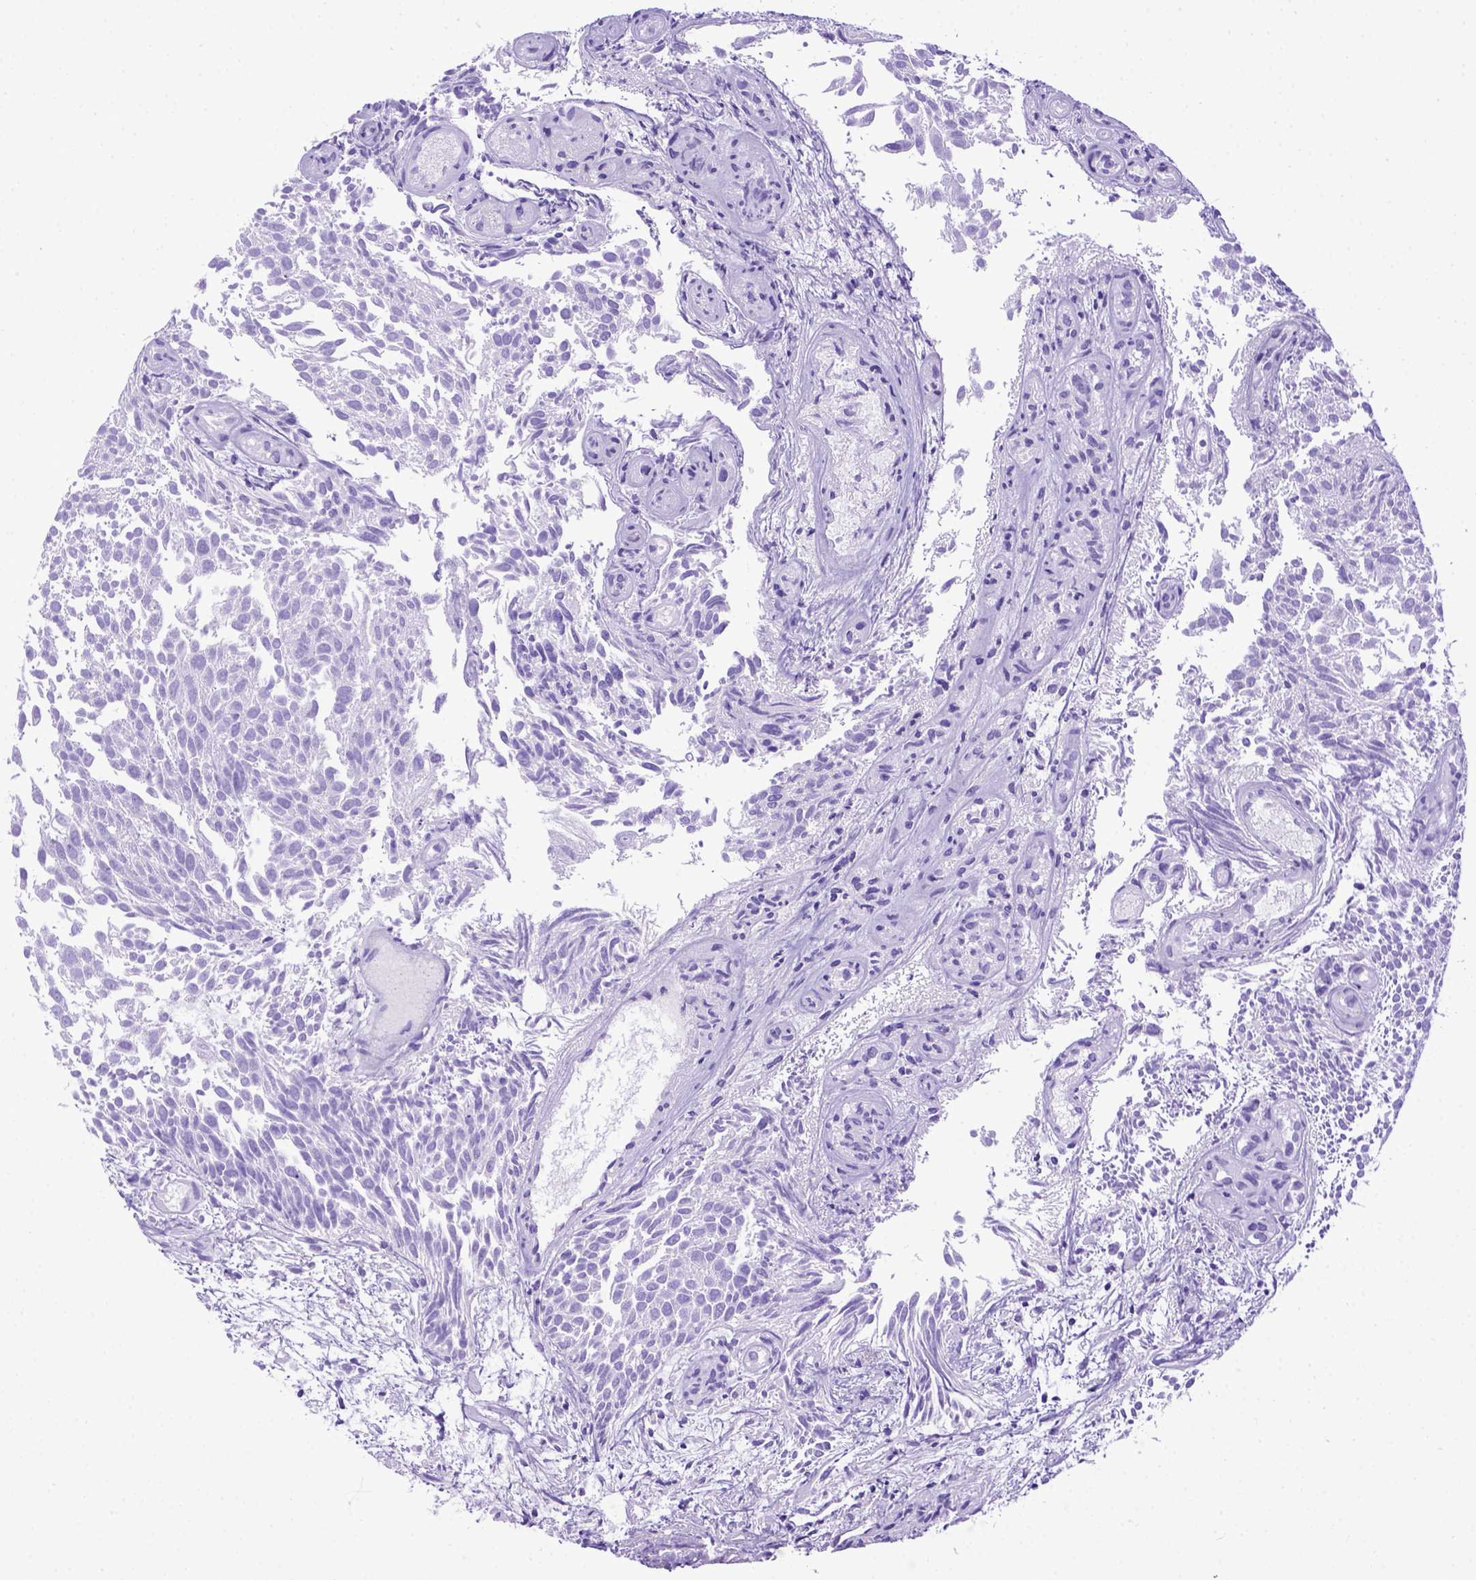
{"staining": {"intensity": "negative", "quantity": "none", "location": "none"}, "tissue": "urothelial cancer", "cell_type": "Tumor cells", "image_type": "cancer", "snomed": [{"axis": "morphology", "description": "Urothelial carcinoma, Low grade"}, {"axis": "topography", "description": "Urinary bladder"}], "caption": "Tumor cells are negative for protein expression in human urothelial cancer. (DAB IHC visualized using brightfield microscopy, high magnification).", "gene": "MEOX2", "patient": {"sex": "male", "age": 70}}